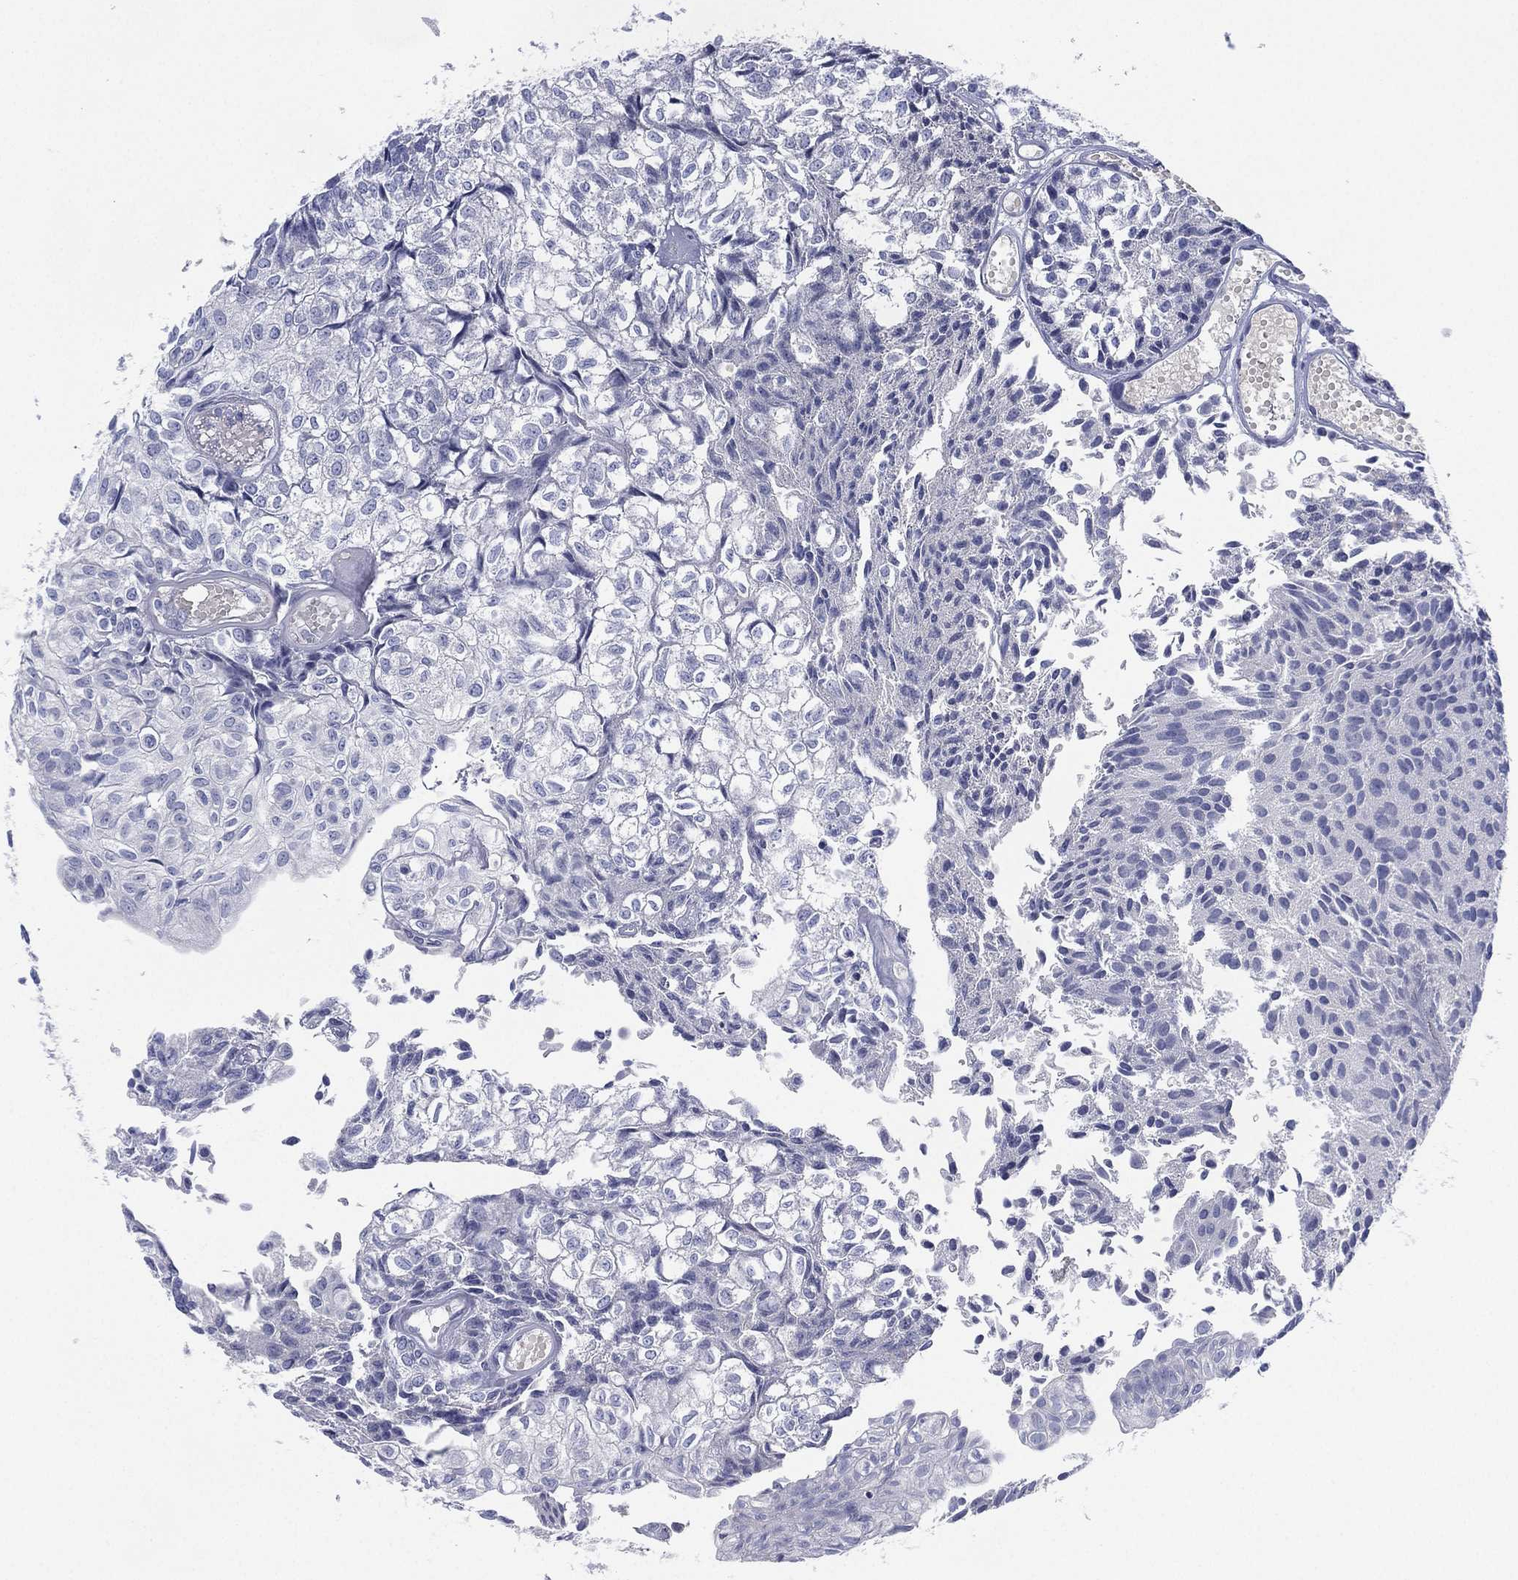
{"staining": {"intensity": "negative", "quantity": "none", "location": "none"}, "tissue": "urothelial cancer", "cell_type": "Tumor cells", "image_type": "cancer", "snomed": [{"axis": "morphology", "description": "Urothelial carcinoma, Low grade"}, {"axis": "topography", "description": "Urinary bladder"}], "caption": "High magnification brightfield microscopy of urothelial cancer stained with DAB (3,3'-diaminobenzidine) (brown) and counterstained with hematoxylin (blue): tumor cells show no significant positivity.", "gene": "CYP2D6", "patient": {"sex": "male", "age": 89}}